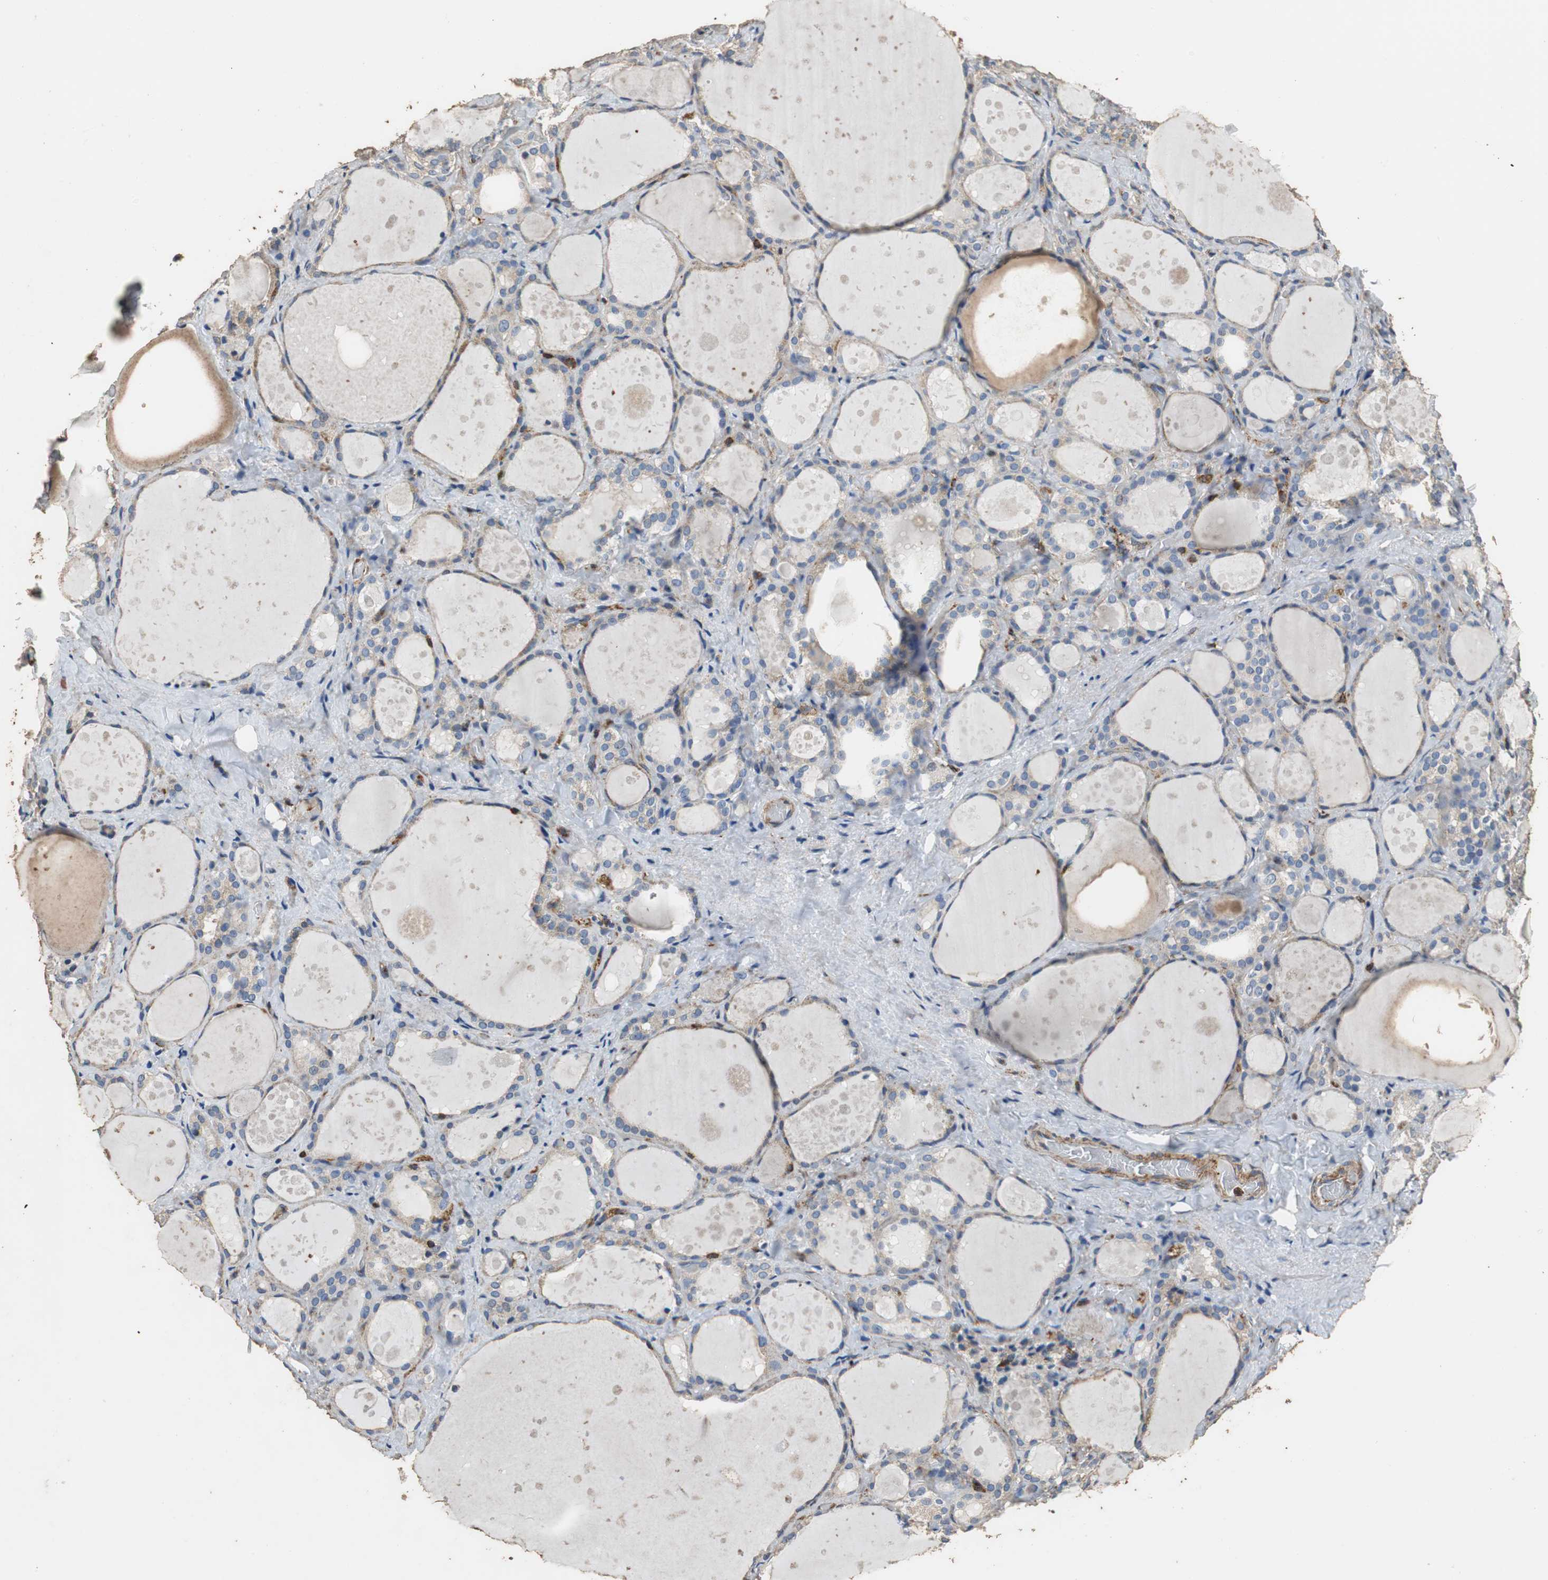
{"staining": {"intensity": "weak", "quantity": "25%-75%", "location": "cytoplasmic/membranous"}, "tissue": "thyroid gland", "cell_type": "Glandular cells", "image_type": "normal", "snomed": [{"axis": "morphology", "description": "Normal tissue, NOS"}, {"axis": "topography", "description": "Thyroid gland"}], "caption": "About 25%-75% of glandular cells in benign thyroid gland reveal weak cytoplasmic/membranous protein staining as visualized by brown immunohistochemical staining.", "gene": "PRKRA", "patient": {"sex": "female", "age": 75}}